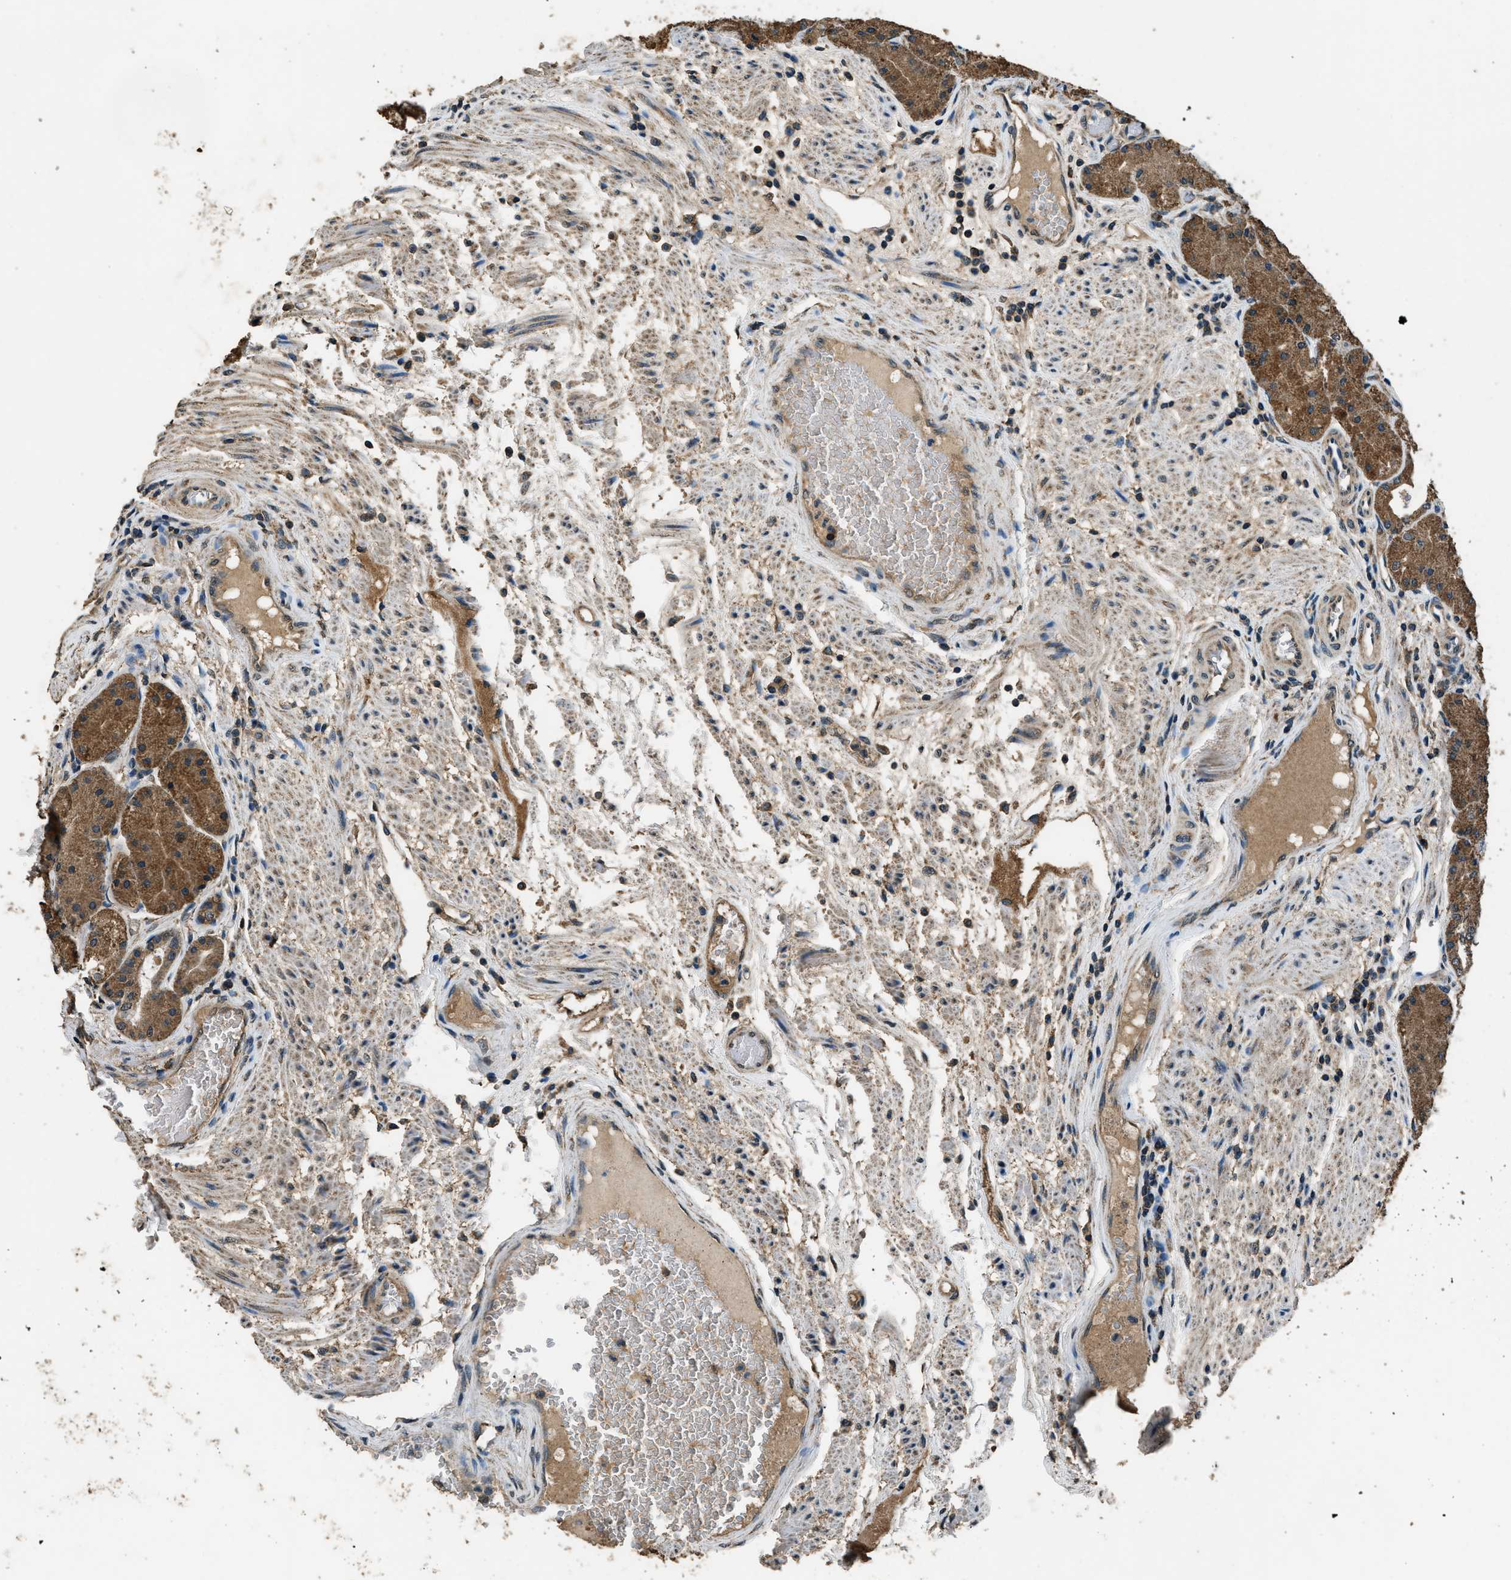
{"staining": {"intensity": "moderate", "quantity": ">75%", "location": "cytoplasmic/membranous"}, "tissue": "stomach", "cell_type": "Glandular cells", "image_type": "normal", "snomed": [{"axis": "morphology", "description": "Normal tissue, NOS"}, {"axis": "topography", "description": "Stomach, upper"}], "caption": "IHC staining of unremarkable stomach, which reveals medium levels of moderate cytoplasmic/membranous positivity in approximately >75% of glandular cells indicating moderate cytoplasmic/membranous protein staining. The staining was performed using DAB (3,3'-diaminobenzidine) (brown) for protein detection and nuclei were counterstained in hematoxylin (blue).", "gene": "SALL3", "patient": {"sex": "male", "age": 72}}